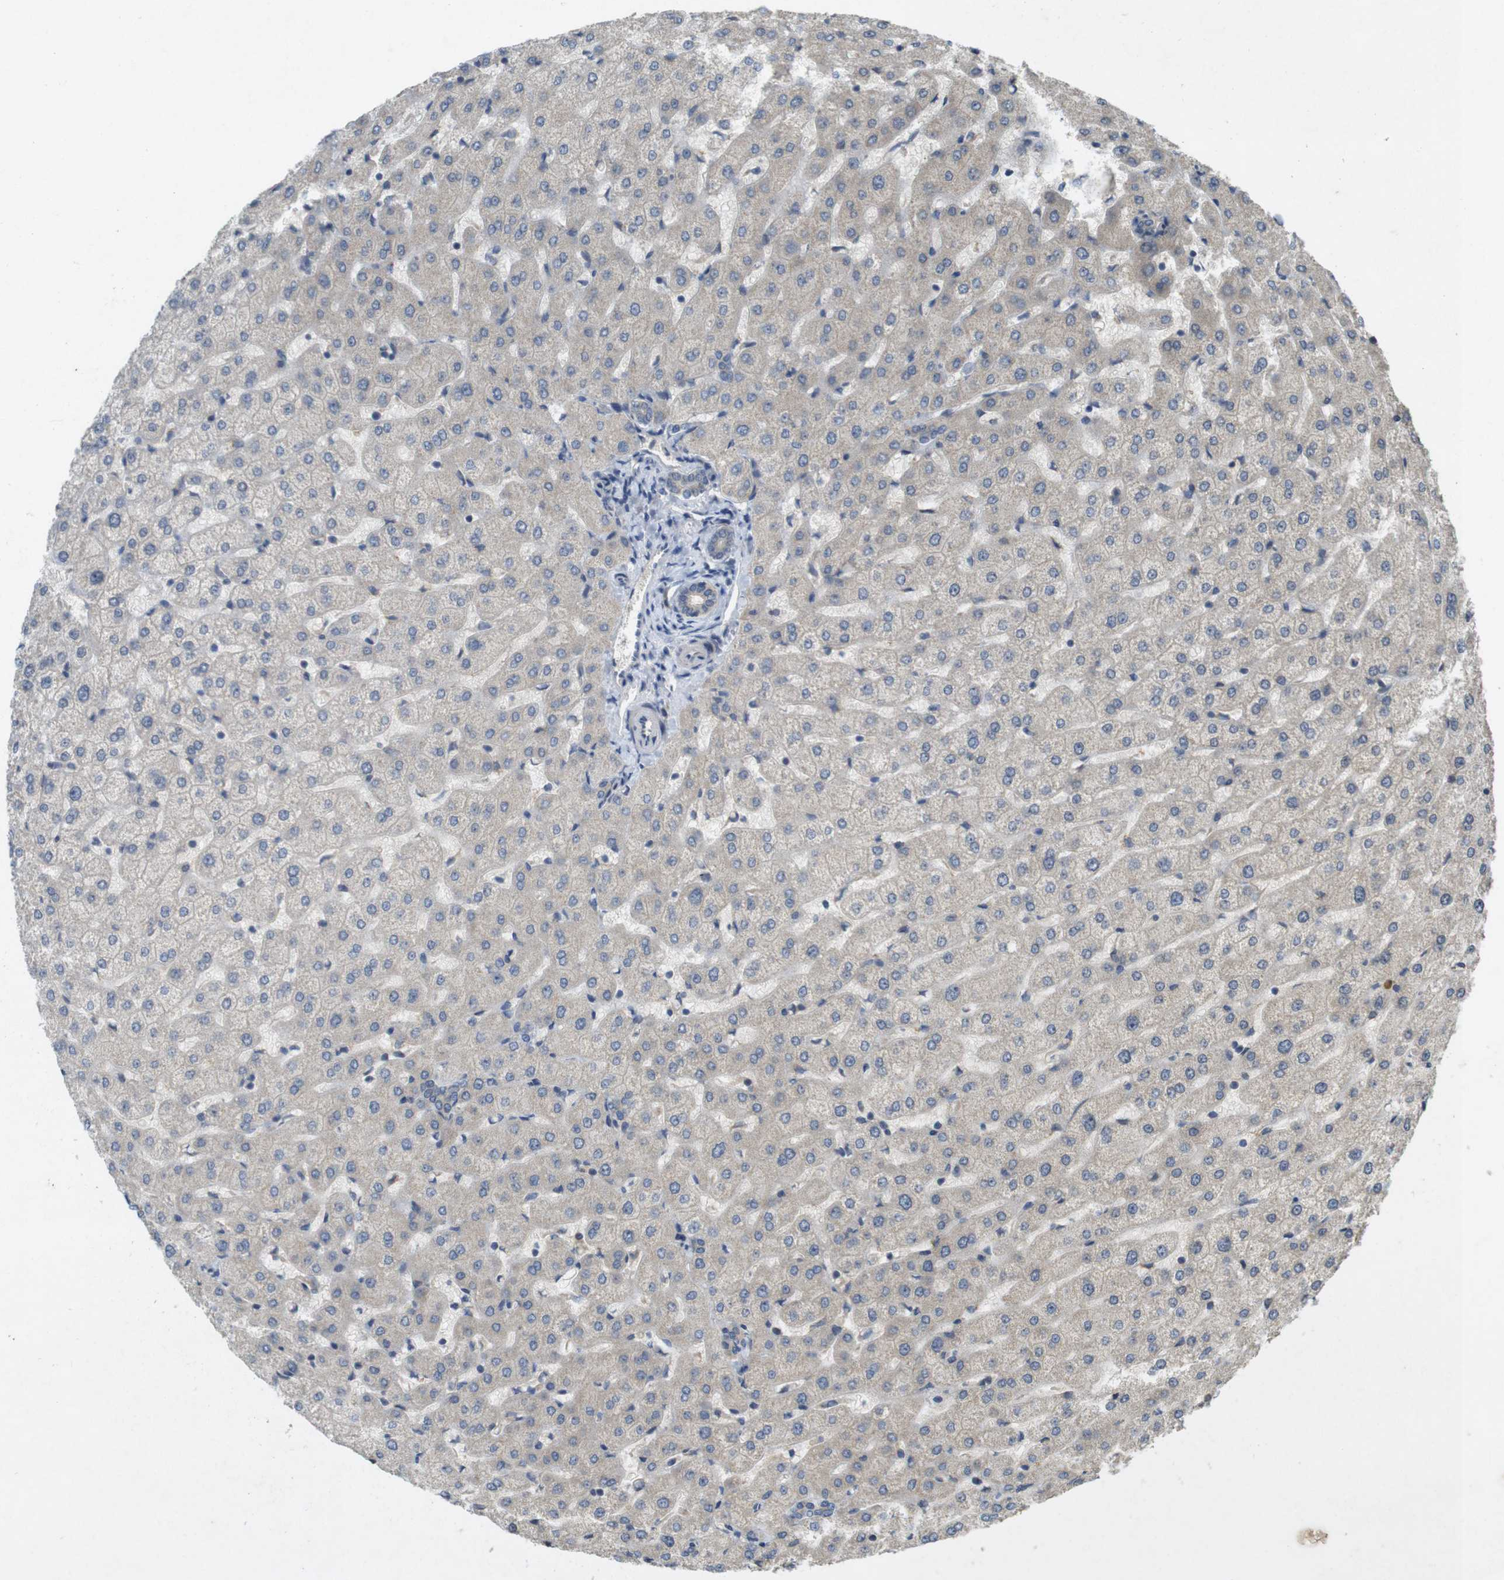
{"staining": {"intensity": "weak", "quantity": "25%-75%", "location": "cytoplasmic/membranous"}, "tissue": "liver", "cell_type": "Cholangiocytes", "image_type": "normal", "snomed": [{"axis": "morphology", "description": "Normal tissue, NOS"}, {"axis": "morphology", "description": "Fibrosis, NOS"}, {"axis": "topography", "description": "Liver"}], "caption": "DAB immunohistochemical staining of benign liver shows weak cytoplasmic/membranous protein expression in approximately 25%-75% of cholangiocytes.", "gene": "CLTC", "patient": {"sex": "female", "age": 29}}